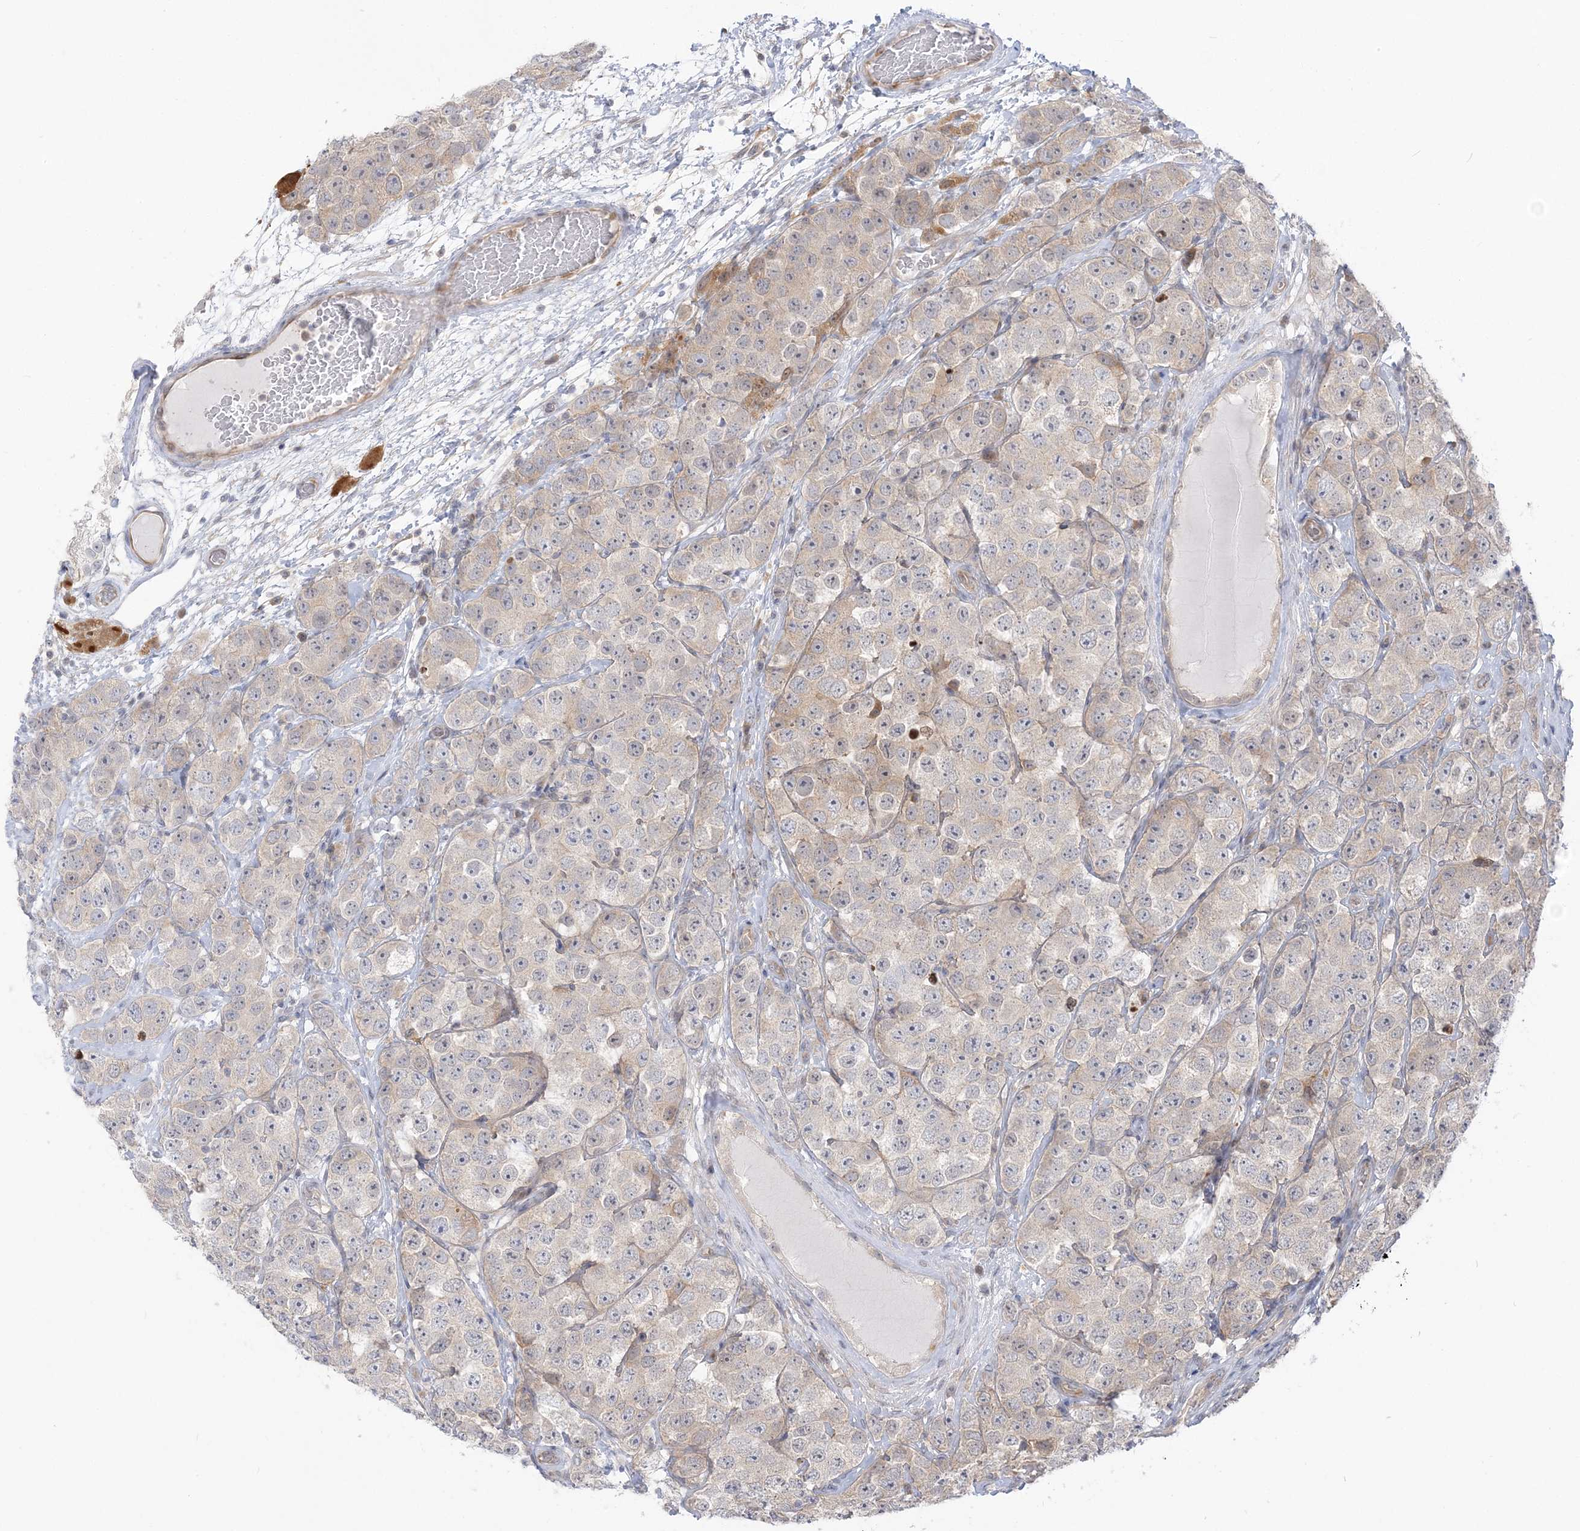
{"staining": {"intensity": "weak", "quantity": "<25%", "location": "cytoplasmic/membranous"}, "tissue": "testis cancer", "cell_type": "Tumor cells", "image_type": "cancer", "snomed": [{"axis": "morphology", "description": "Seminoma, NOS"}, {"axis": "topography", "description": "Testis"}], "caption": "Protein analysis of testis seminoma shows no significant positivity in tumor cells. (DAB (3,3'-diaminobenzidine) IHC, high magnification).", "gene": "THADA", "patient": {"sex": "male", "age": 28}}